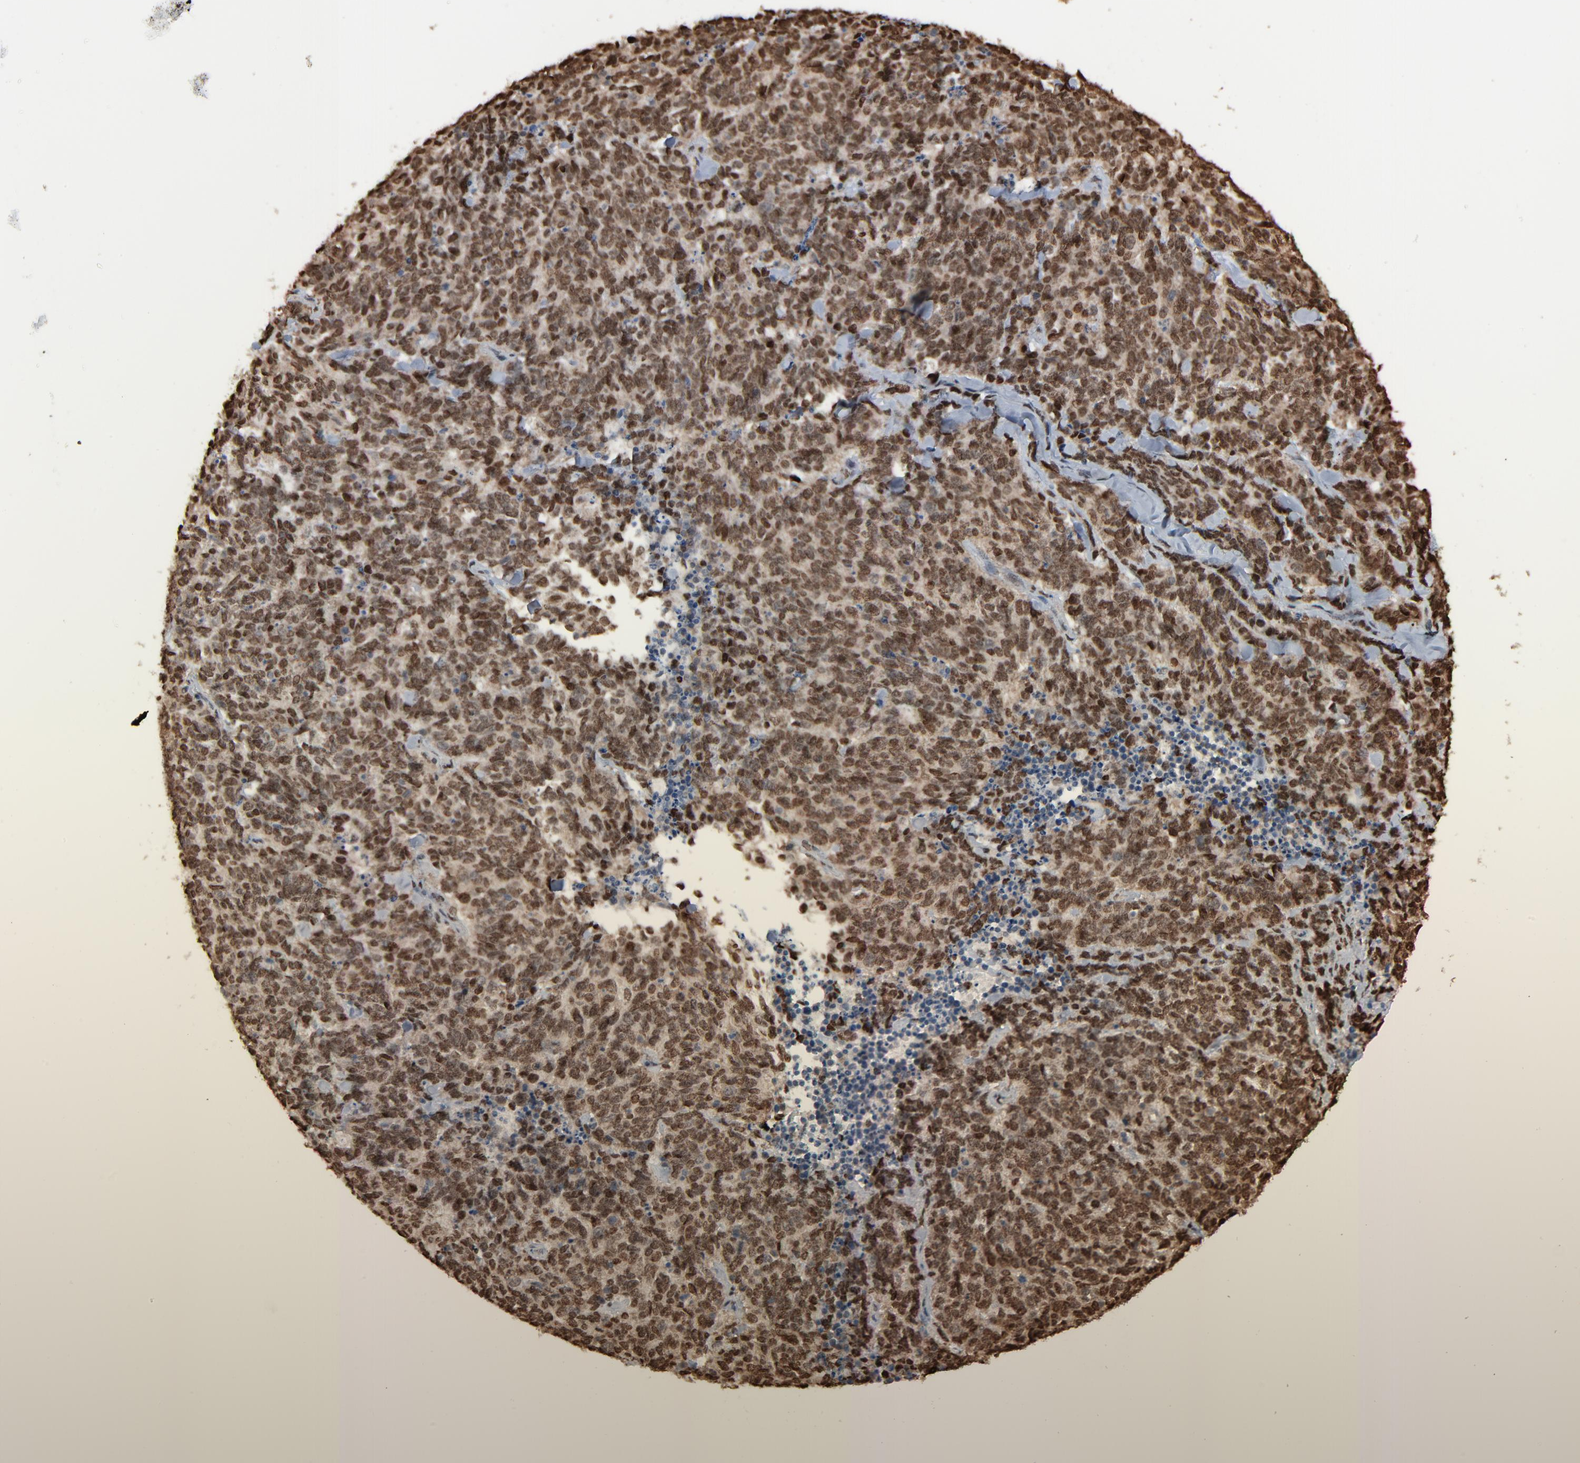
{"staining": {"intensity": "strong", "quantity": ">75%", "location": "nuclear"}, "tissue": "lung cancer", "cell_type": "Tumor cells", "image_type": "cancer", "snomed": [{"axis": "morphology", "description": "Neoplasm, malignant, NOS"}, {"axis": "topography", "description": "Lung"}], "caption": "The photomicrograph shows immunohistochemical staining of lung neoplasm (malignant). There is strong nuclear staining is appreciated in approximately >75% of tumor cells. The staining was performed using DAB to visualize the protein expression in brown, while the nuclei were stained in blue with hematoxylin (Magnification: 20x).", "gene": "MEIS2", "patient": {"sex": "female", "age": 58}}